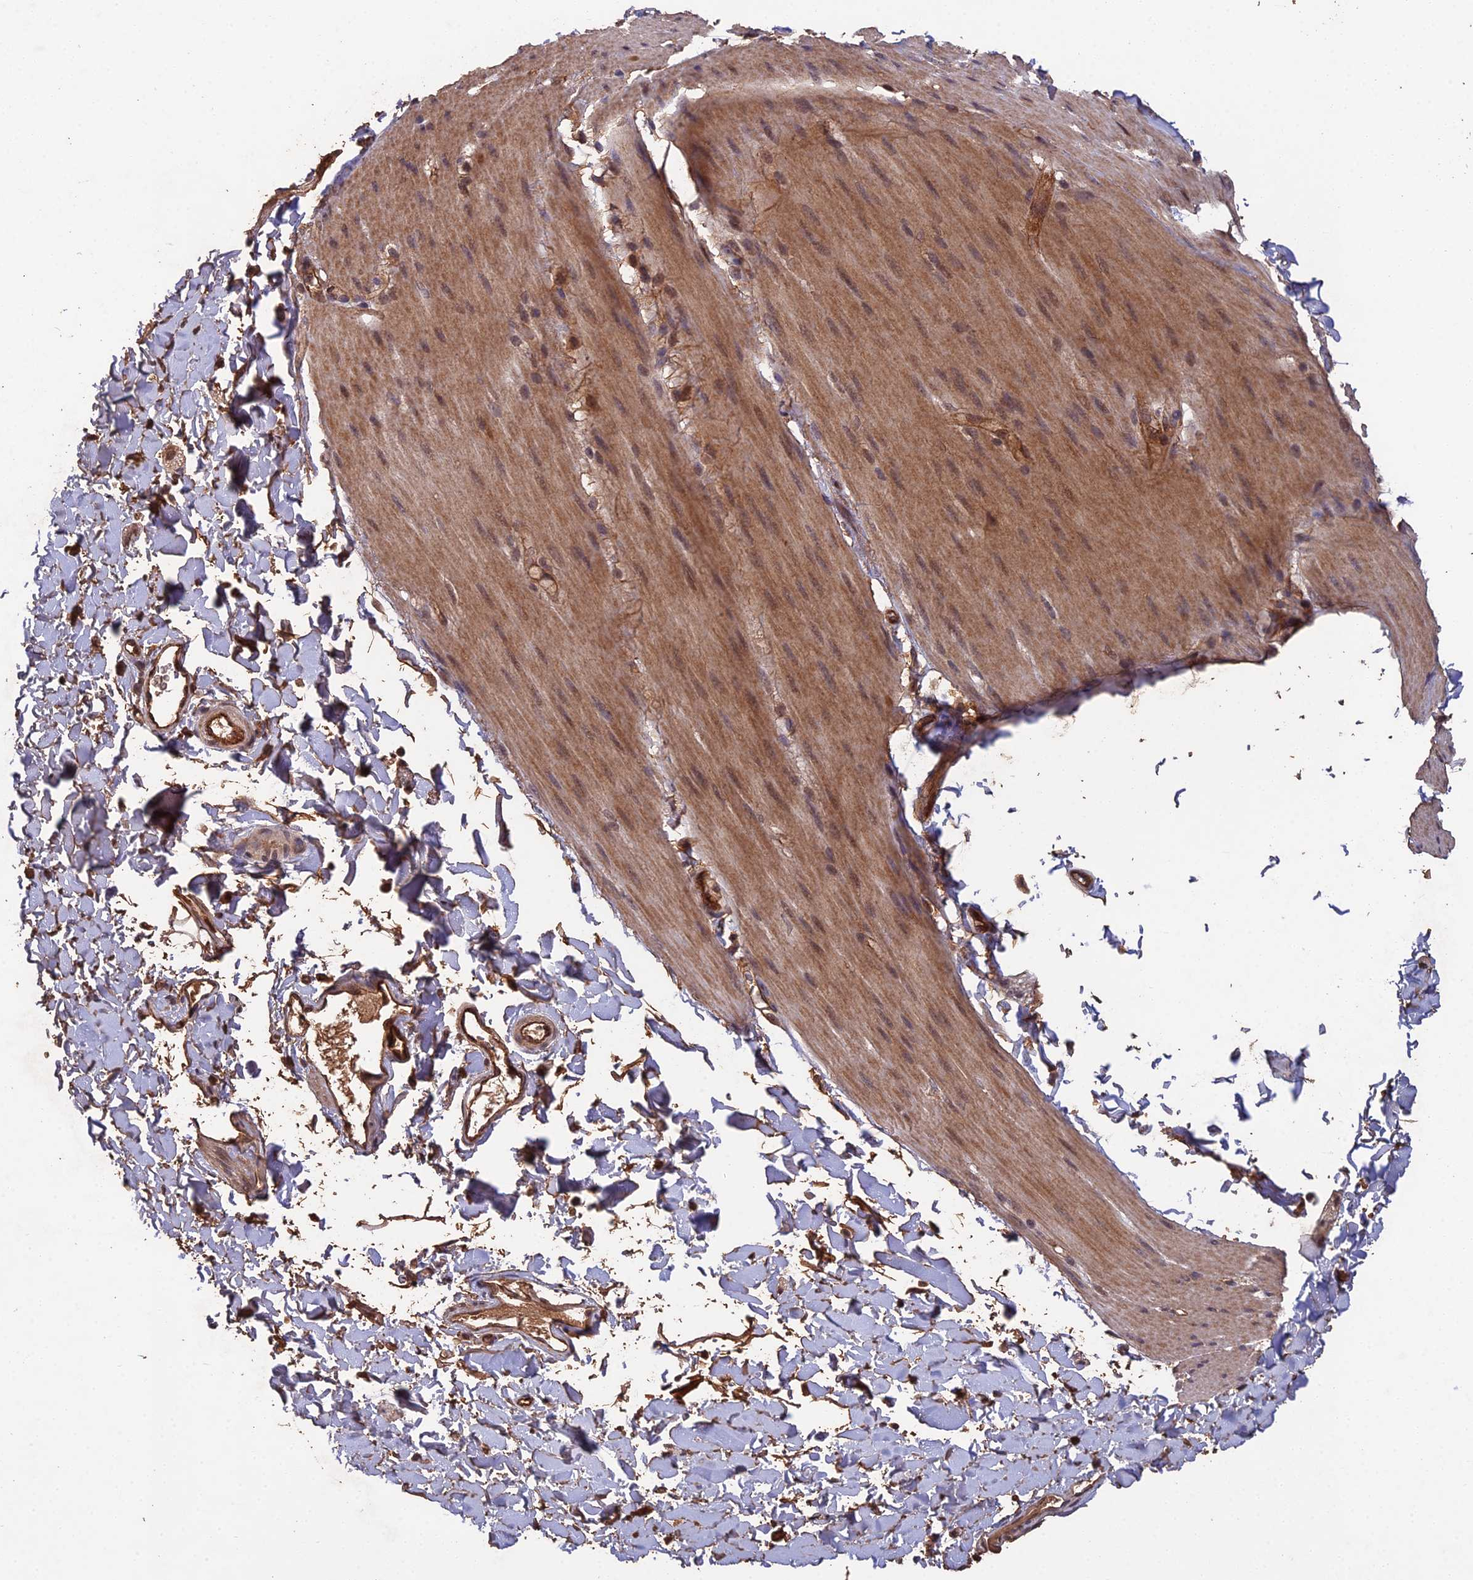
{"staining": {"intensity": "moderate", "quantity": ">75%", "location": "cytoplasmic/membranous"}, "tissue": "smooth muscle", "cell_type": "Smooth muscle cells", "image_type": "normal", "snomed": [{"axis": "morphology", "description": "Normal tissue, NOS"}, {"axis": "topography", "description": "Smooth muscle"}, {"axis": "topography", "description": "Small intestine"}], "caption": "High-magnification brightfield microscopy of unremarkable smooth muscle stained with DAB (3,3'-diaminobenzidine) (brown) and counterstained with hematoxylin (blue). smooth muscle cells exhibit moderate cytoplasmic/membranous positivity is appreciated in about>75% of cells. (Stains: DAB (3,3'-diaminobenzidine) in brown, nuclei in blue, Microscopy: brightfield microscopy at high magnification).", "gene": "RALGAPA2", "patient": {"sex": "female", "age": 84}}